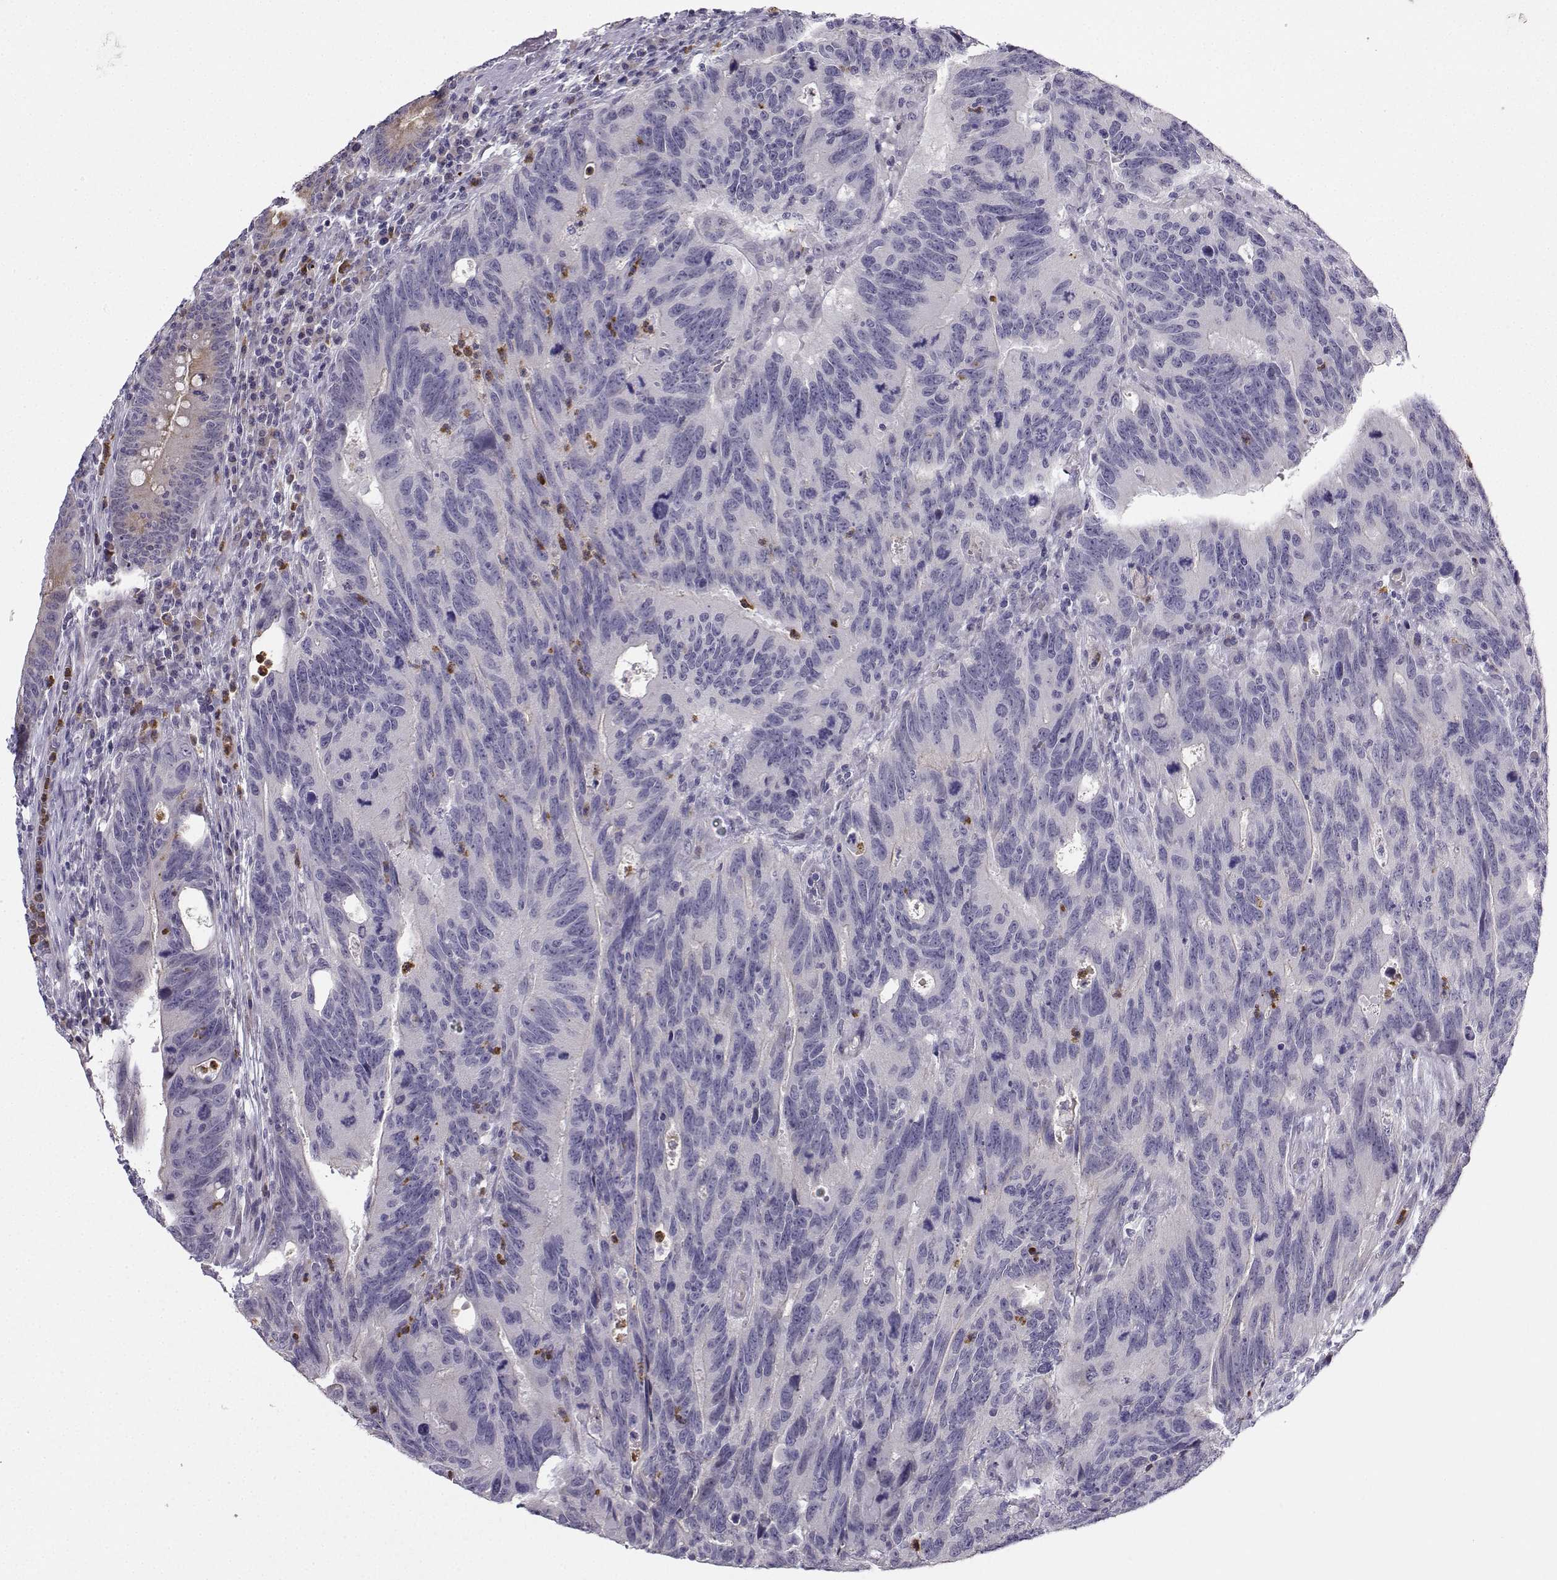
{"staining": {"intensity": "negative", "quantity": "none", "location": "none"}, "tissue": "colorectal cancer", "cell_type": "Tumor cells", "image_type": "cancer", "snomed": [{"axis": "morphology", "description": "Adenocarcinoma, NOS"}, {"axis": "topography", "description": "Colon"}], "caption": "This is an IHC image of colorectal cancer (adenocarcinoma). There is no positivity in tumor cells.", "gene": "CALY", "patient": {"sex": "female", "age": 77}}